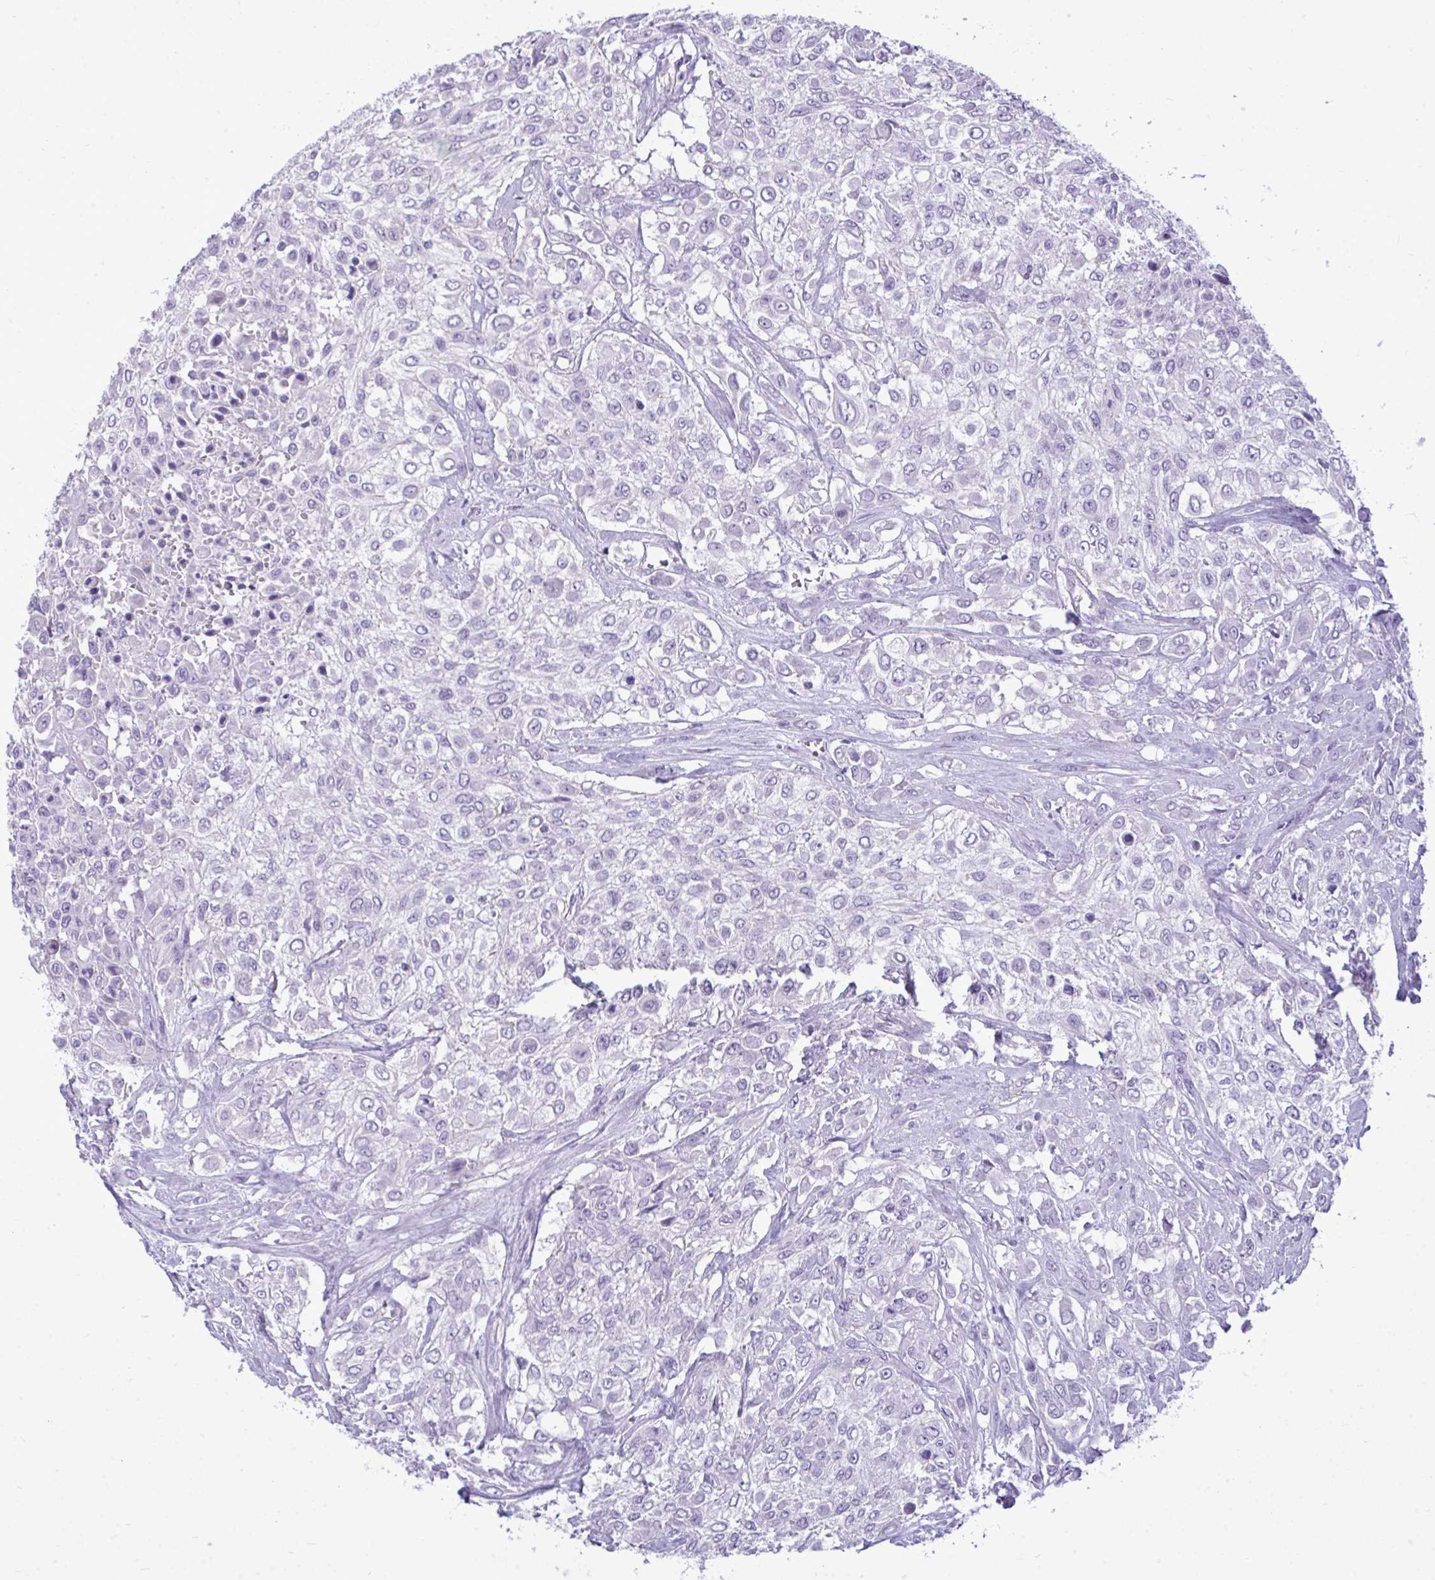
{"staining": {"intensity": "negative", "quantity": "none", "location": "none"}, "tissue": "urothelial cancer", "cell_type": "Tumor cells", "image_type": "cancer", "snomed": [{"axis": "morphology", "description": "Urothelial carcinoma, High grade"}, {"axis": "topography", "description": "Urinary bladder"}], "caption": "An image of human urothelial carcinoma (high-grade) is negative for staining in tumor cells.", "gene": "PRM2", "patient": {"sex": "male", "age": 57}}